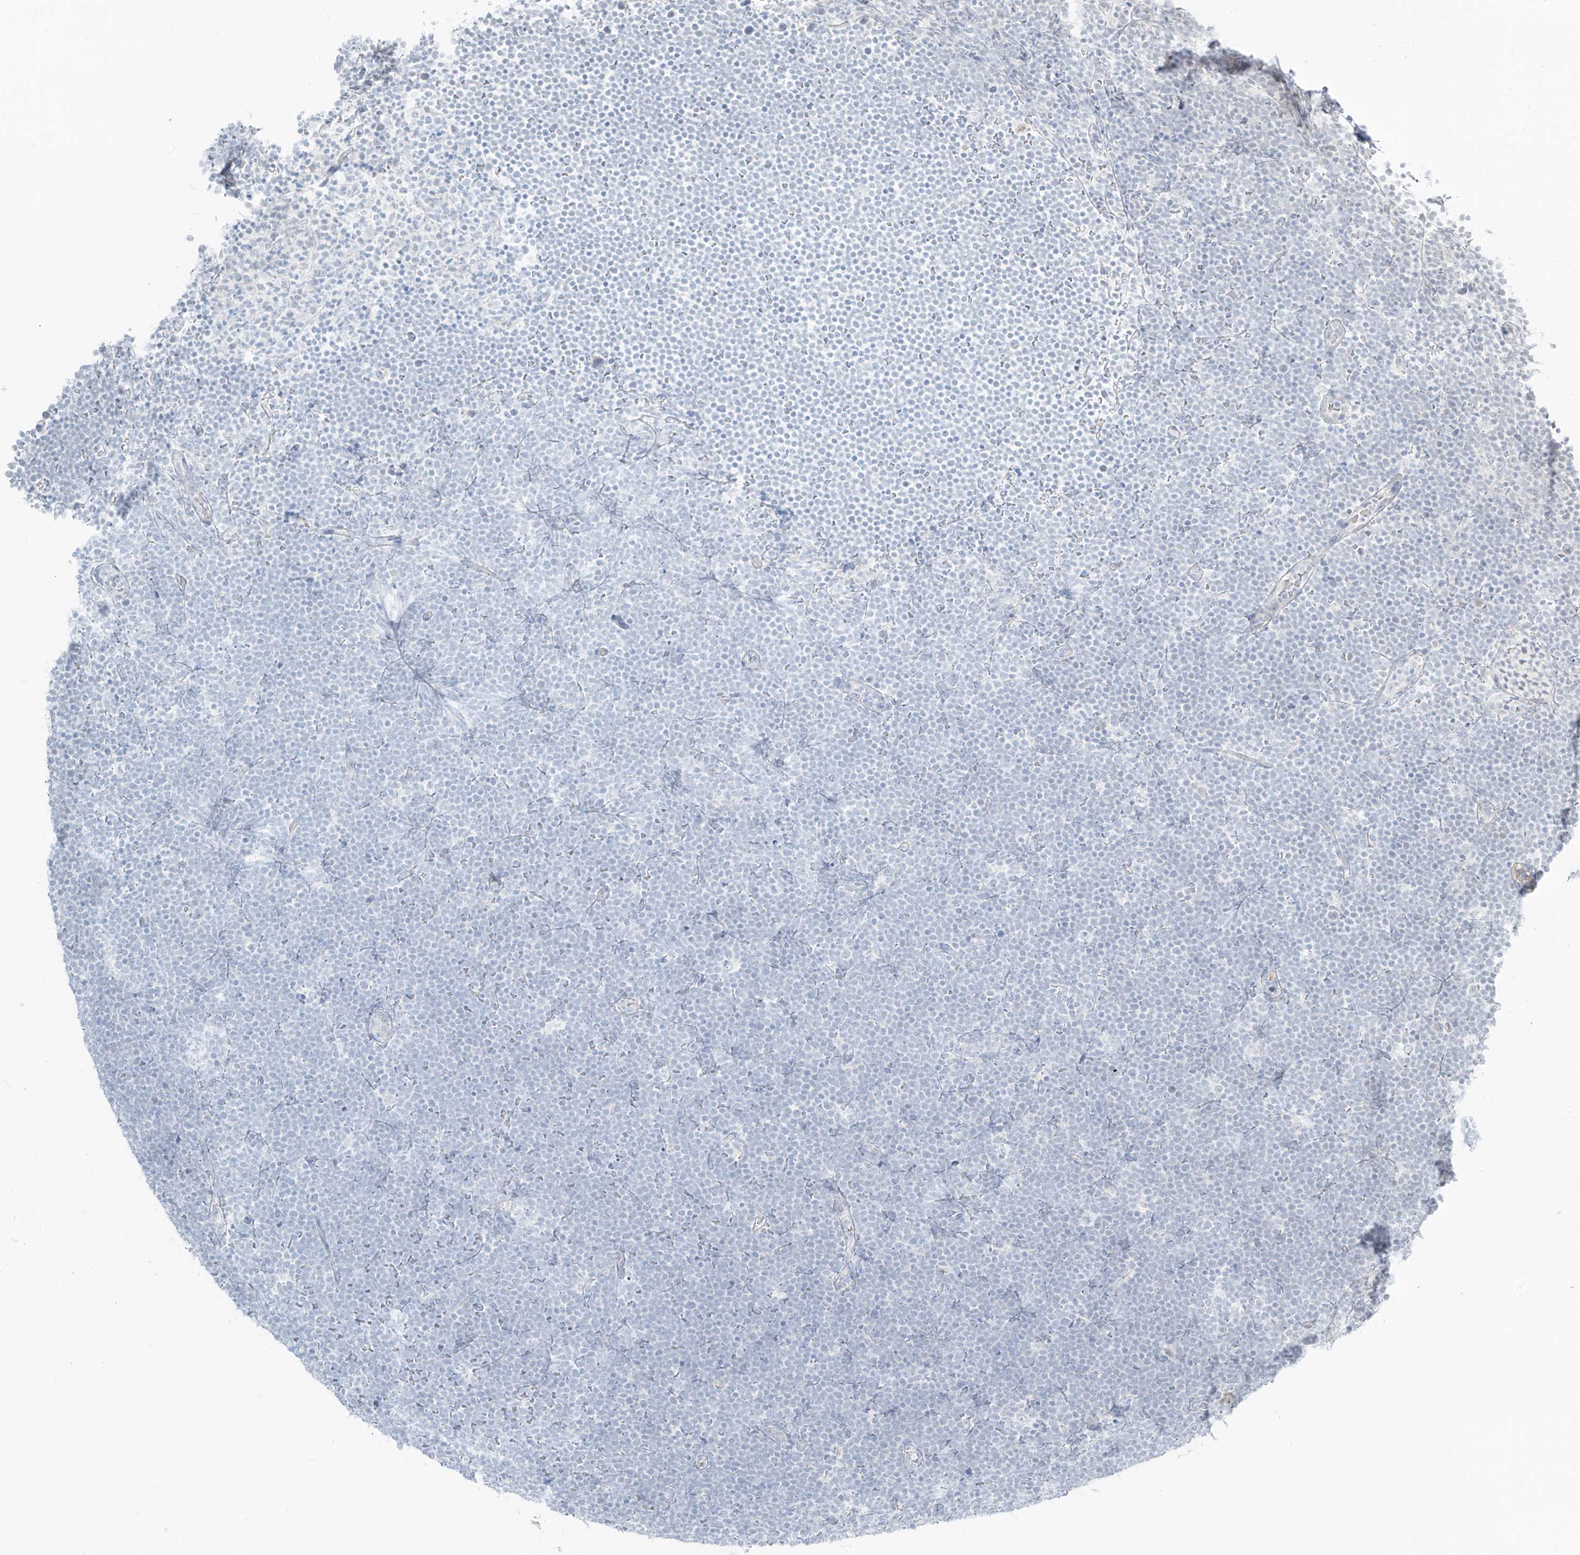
{"staining": {"intensity": "negative", "quantity": "none", "location": "none"}, "tissue": "lymphoma", "cell_type": "Tumor cells", "image_type": "cancer", "snomed": [{"axis": "morphology", "description": "Malignant lymphoma, non-Hodgkin's type, High grade"}, {"axis": "topography", "description": "Lymph node"}], "caption": "High power microscopy photomicrograph of an immunohistochemistry photomicrograph of malignant lymphoma, non-Hodgkin's type (high-grade), revealing no significant expression in tumor cells.", "gene": "PRDM6", "patient": {"sex": "male", "age": 13}}